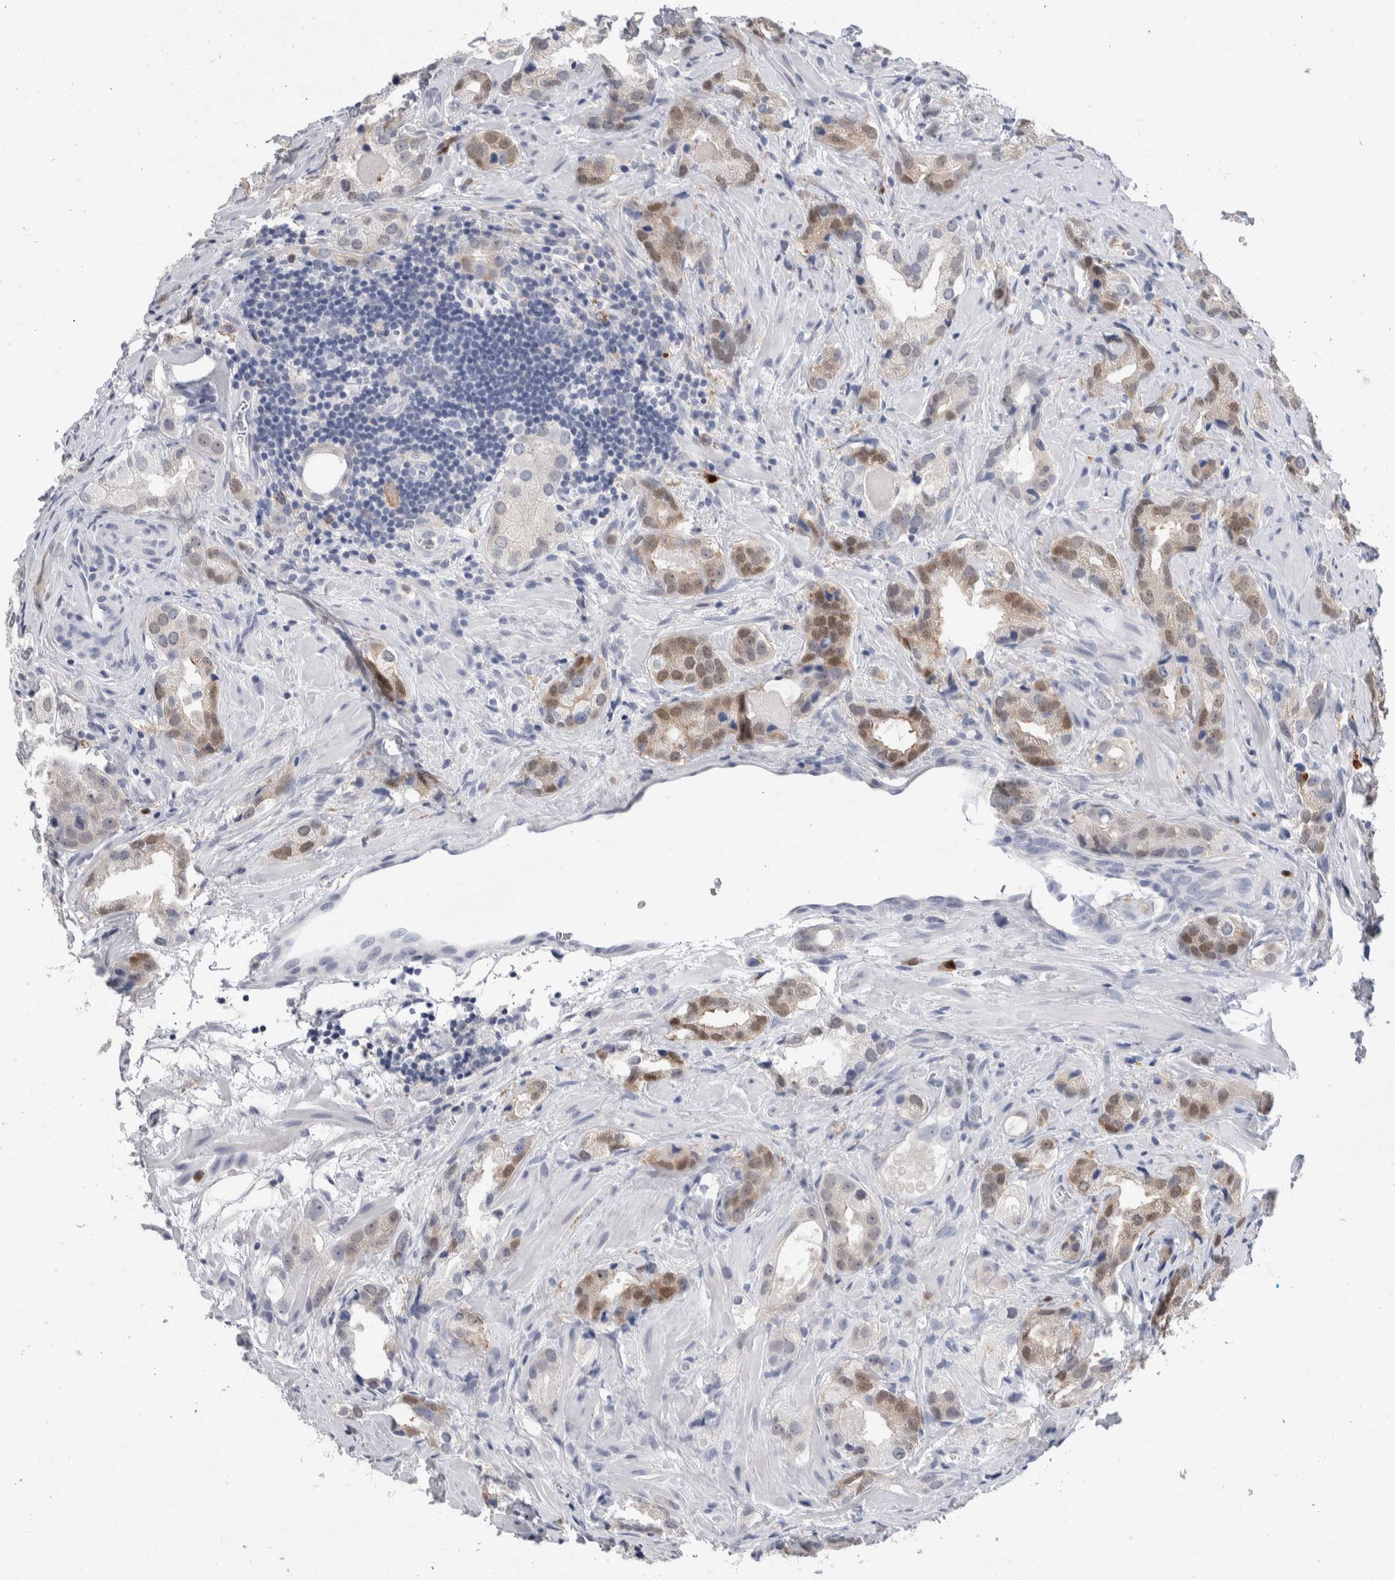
{"staining": {"intensity": "moderate", "quantity": ">75%", "location": "cytoplasmic/membranous,nuclear"}, "tissue": "prostate cancer", "cell_type": "Tumor cells", "image_type": "cancer", "snomed": [{"axis": "morphology", "description": "Adenocarcinoma, High grade"}, {"axis": "topography", "description": "Prostate"}], "caption": "Human prostate high-grade adenocarcinoma stained for a protein (brown) demonstrates moderate cytoplasmic/membranous and nuclear positive expression in approximately >75% of tumor cells.", "gene": "LURAP1L", "patient": {"sex": "male", "age": 63}}